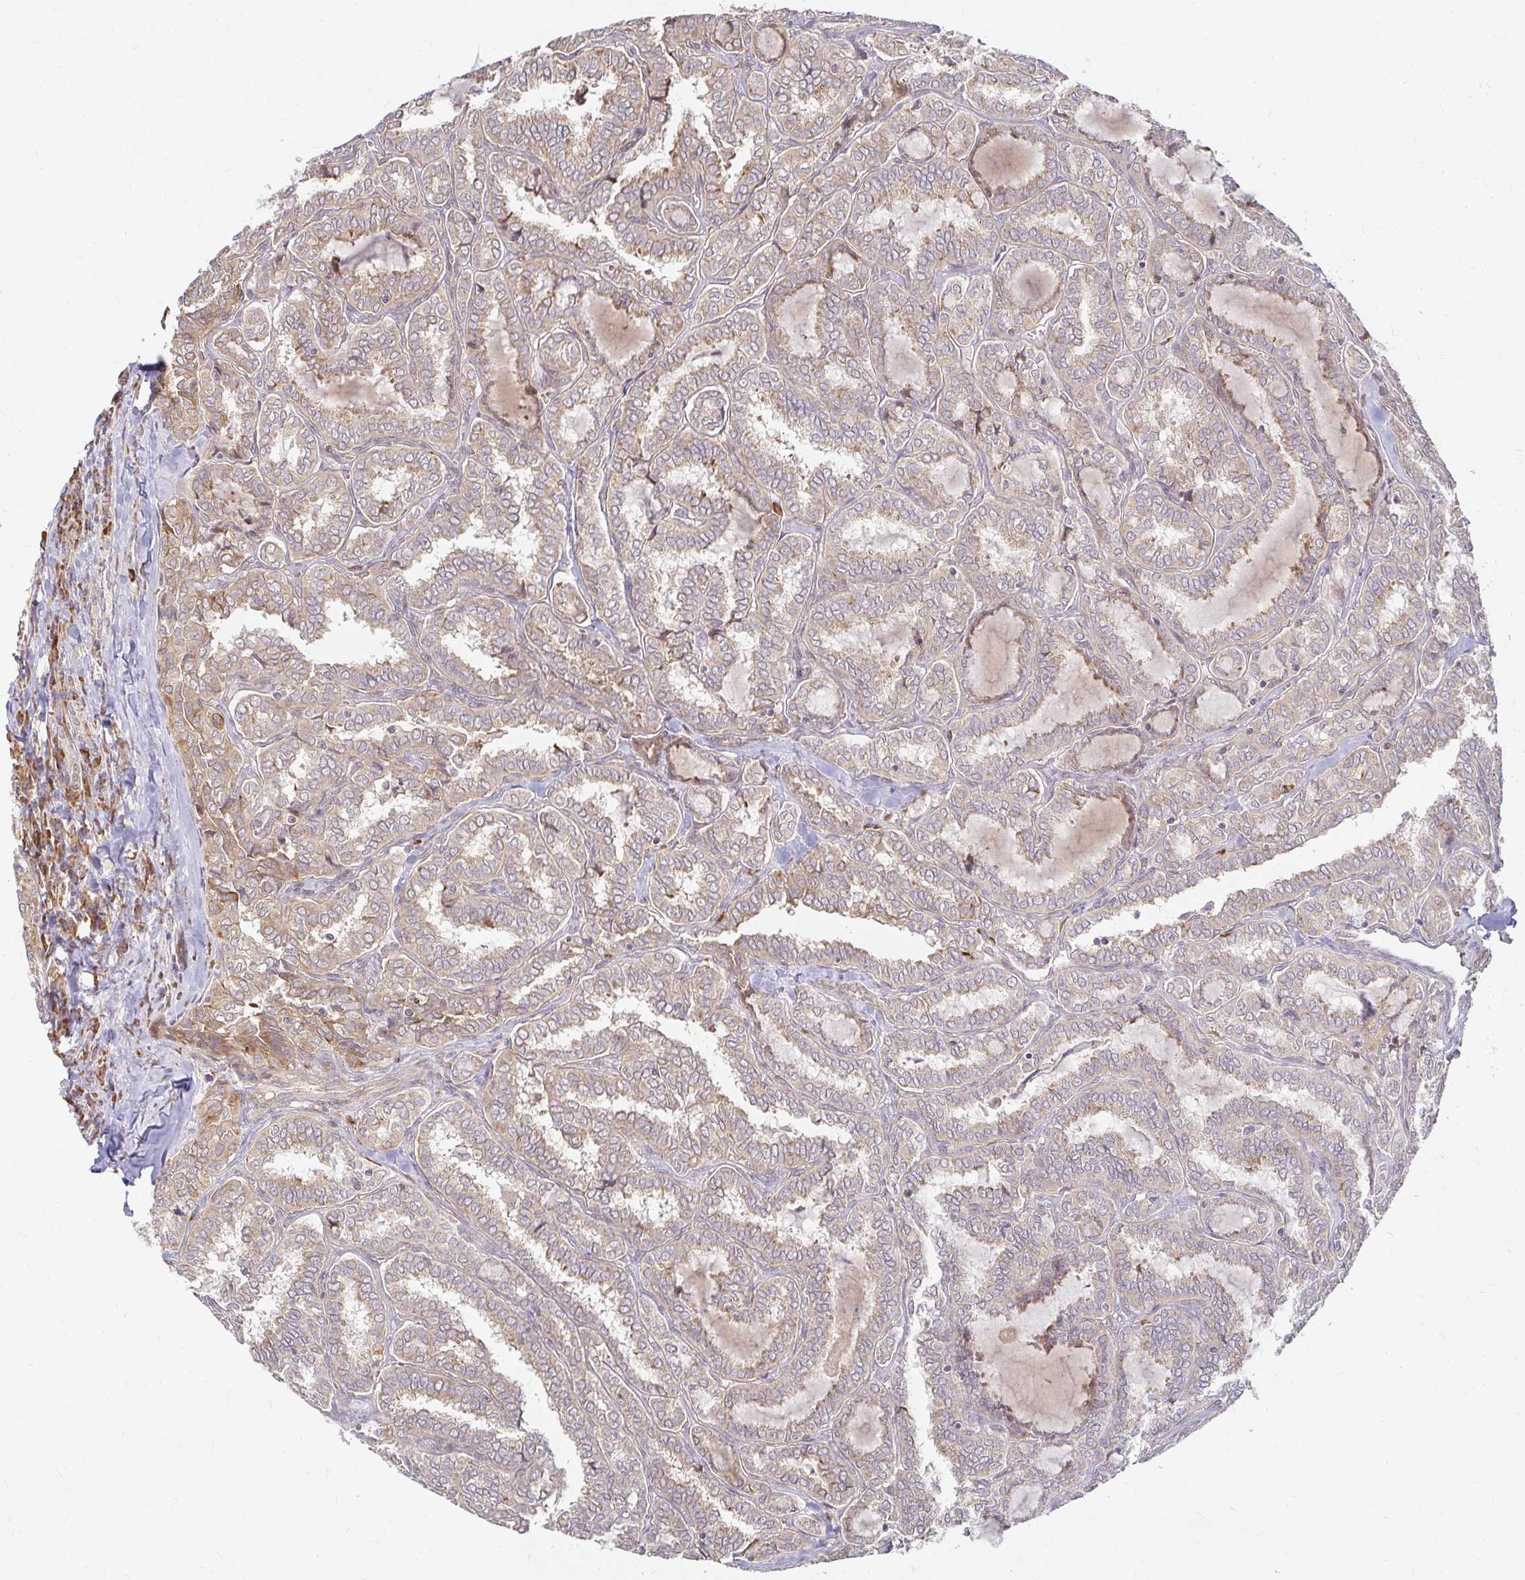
{"staining": {"intensity": "weak", "quantity": "25%-75%", "location": "cytoplasmic/membranous"}, "tissue": "thyroid cancer", "cell_type": "Tumor cells", "image_type": "cancer", "snomed": [{"axis": "morphology", "description": "Papillary adenocarcinoma, NOS"}, {"axis": "topography", "description": "Thyroid gland"}], "caption": "Immunohistochemistry (IHC) of human thyroid papillary adenocarcinoma shows low levels of weak cytoplasmic/membranous expression in approximately 25%-75% of tumor cells.", "gene": "CAST", "patient": {"sex": "female", "age": 30}}